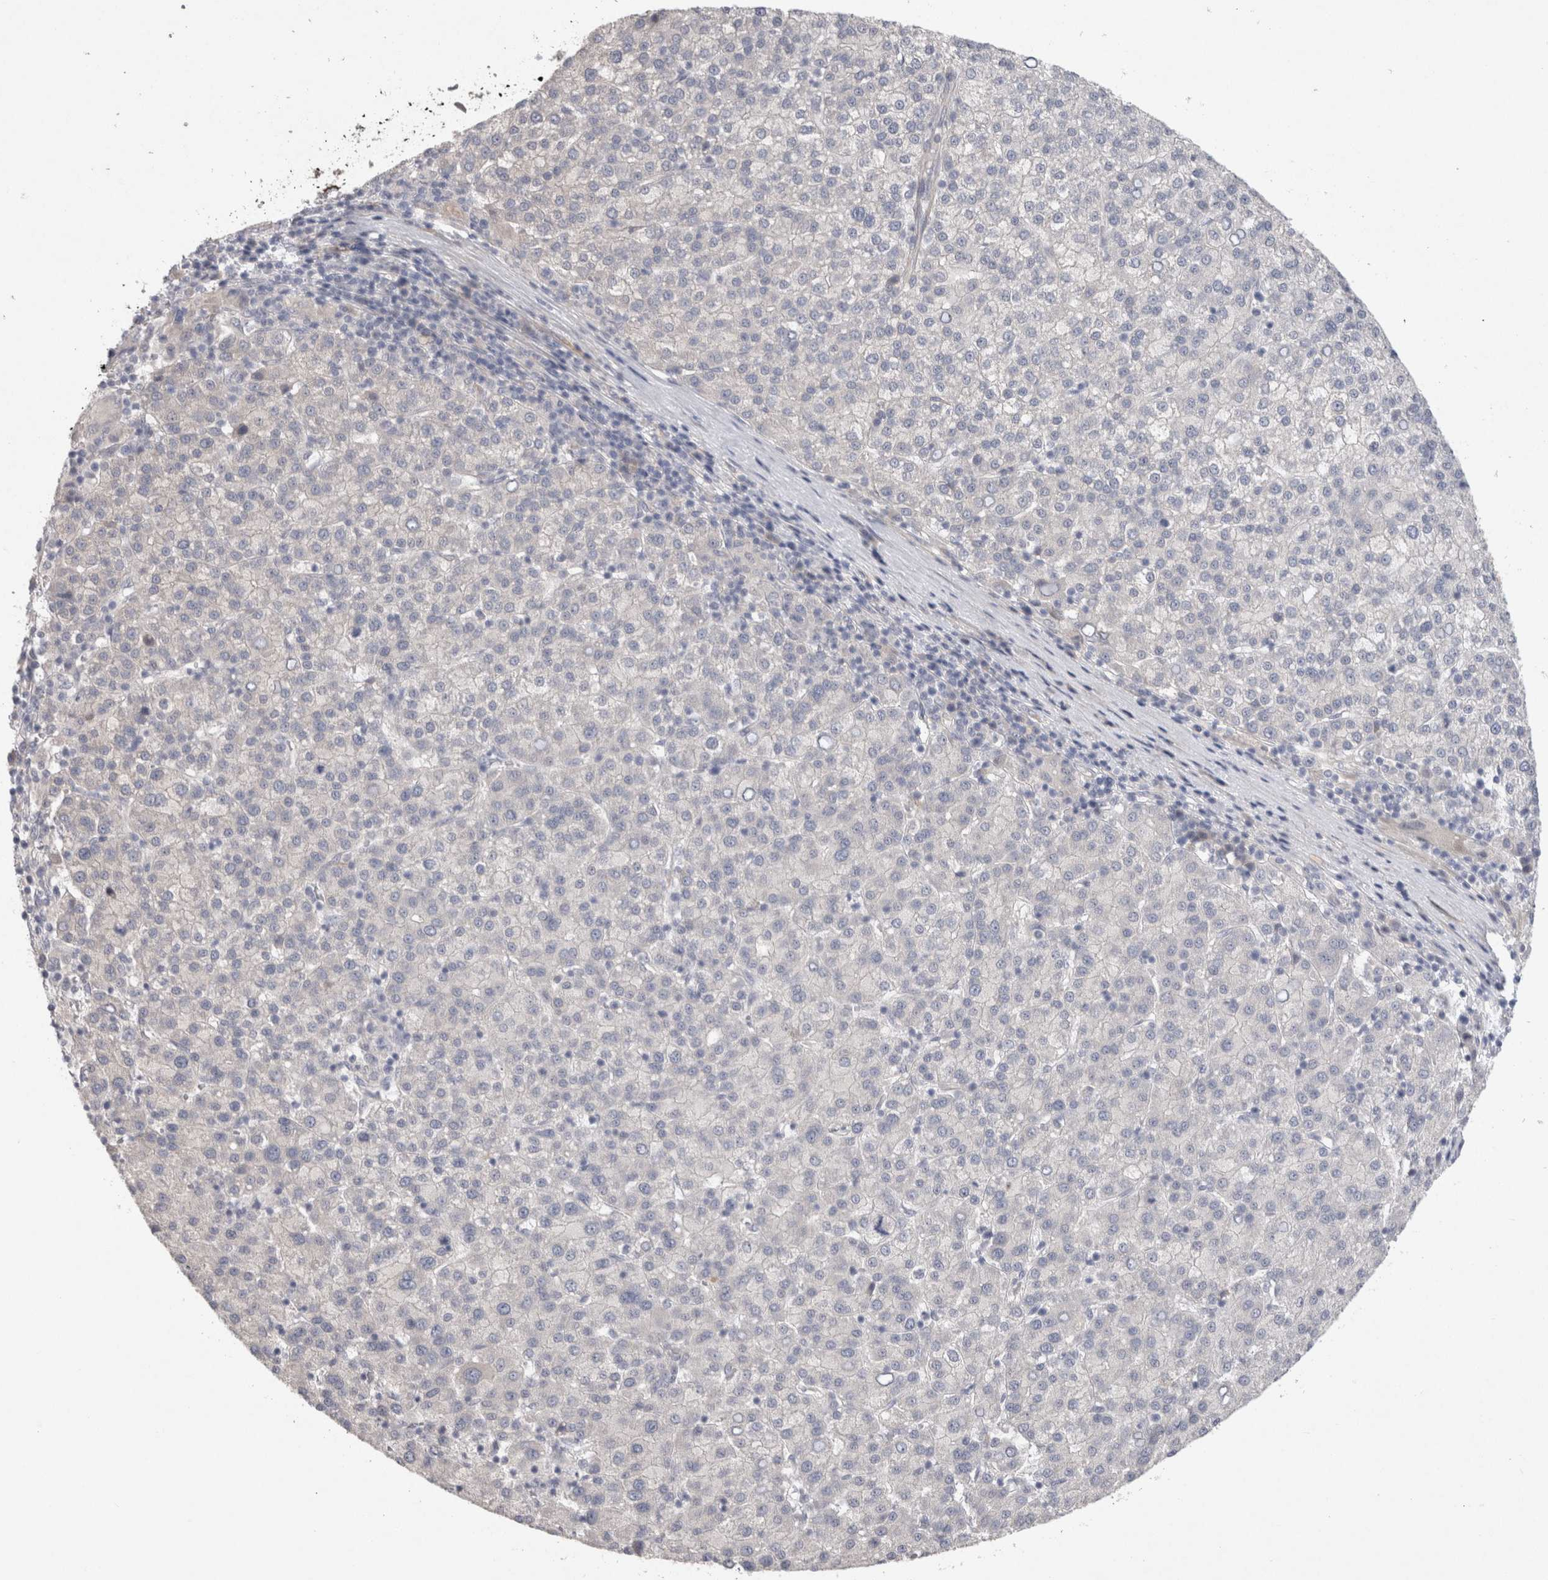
{"staining": {"intensity": "negative", "quantity": "none", "location": "none"}, "tissue": "liver cancer", "cell_type": "Tumor cells", "image_type": "cancer", "snomed": [{"axis": "morphology", "description": "Carcinoma, Hepatocellular, NOS"}, {"axis": "topography", "description": "Liver"}], "caption": "Human liver cancer (hepatocellular carcinoma) stained for a protein using IHC reveals no expression in tumor cells.", "gene": "BZW2", "patient": {"sex": "female", "age": 58}}